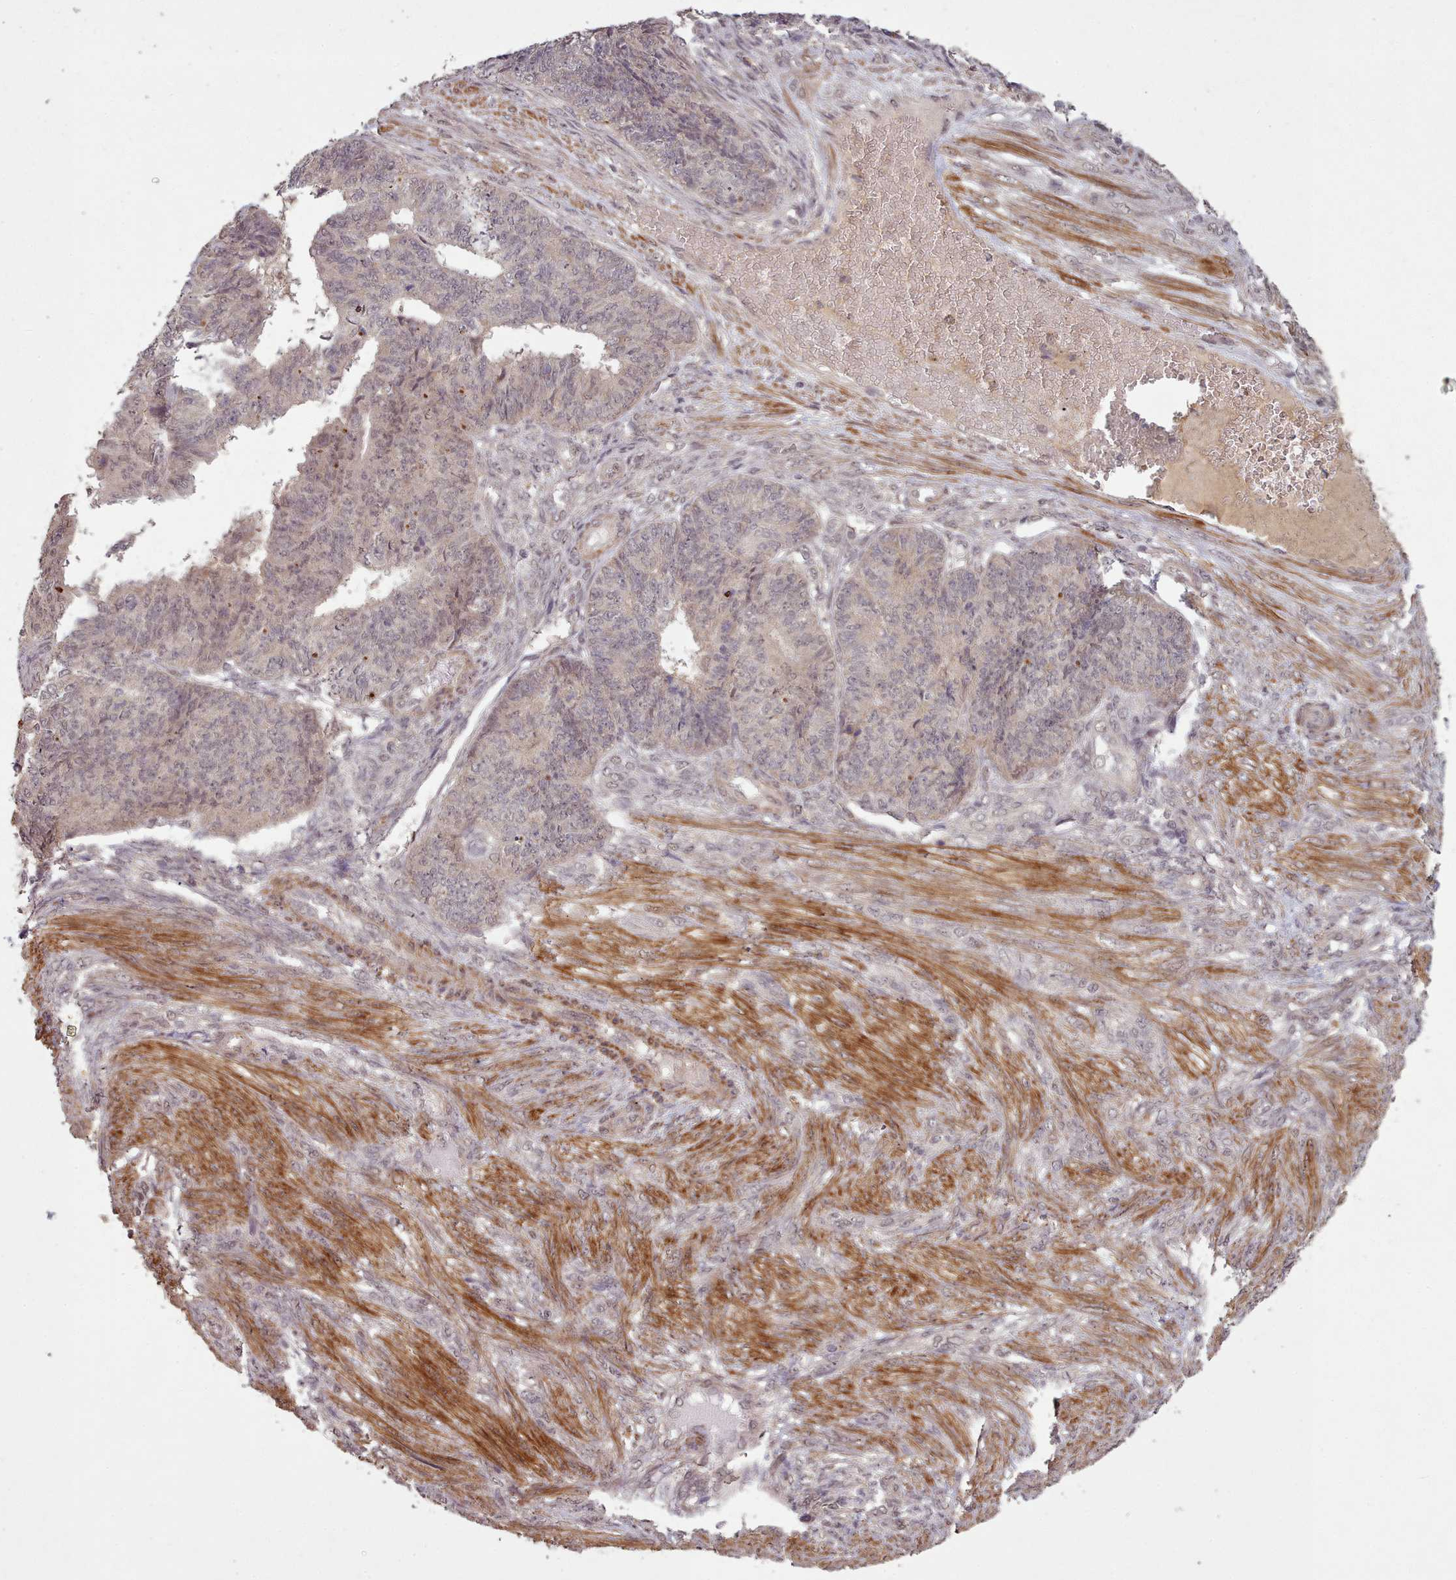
{"staining": {"intensity": "weak", "quantity": "25%-75%", "location": "nuclear"}, "tissue": "endometrial cancer", "cell_type": "Tumor cells", "image_type": "cancer", "snomed": [{"axis": "morphology", "description": "Adenocarcinoma, NOS"}, {"axis": "topography", "description": "Endometrium"}], "caption": "The micrograph reveals staining of endometrial adenocarcinoma, revealing weak nuclear protein staining (brown color) within tumor cells.", "gene": "CDC6", "patient": {"sex": "female", "age": 32}}